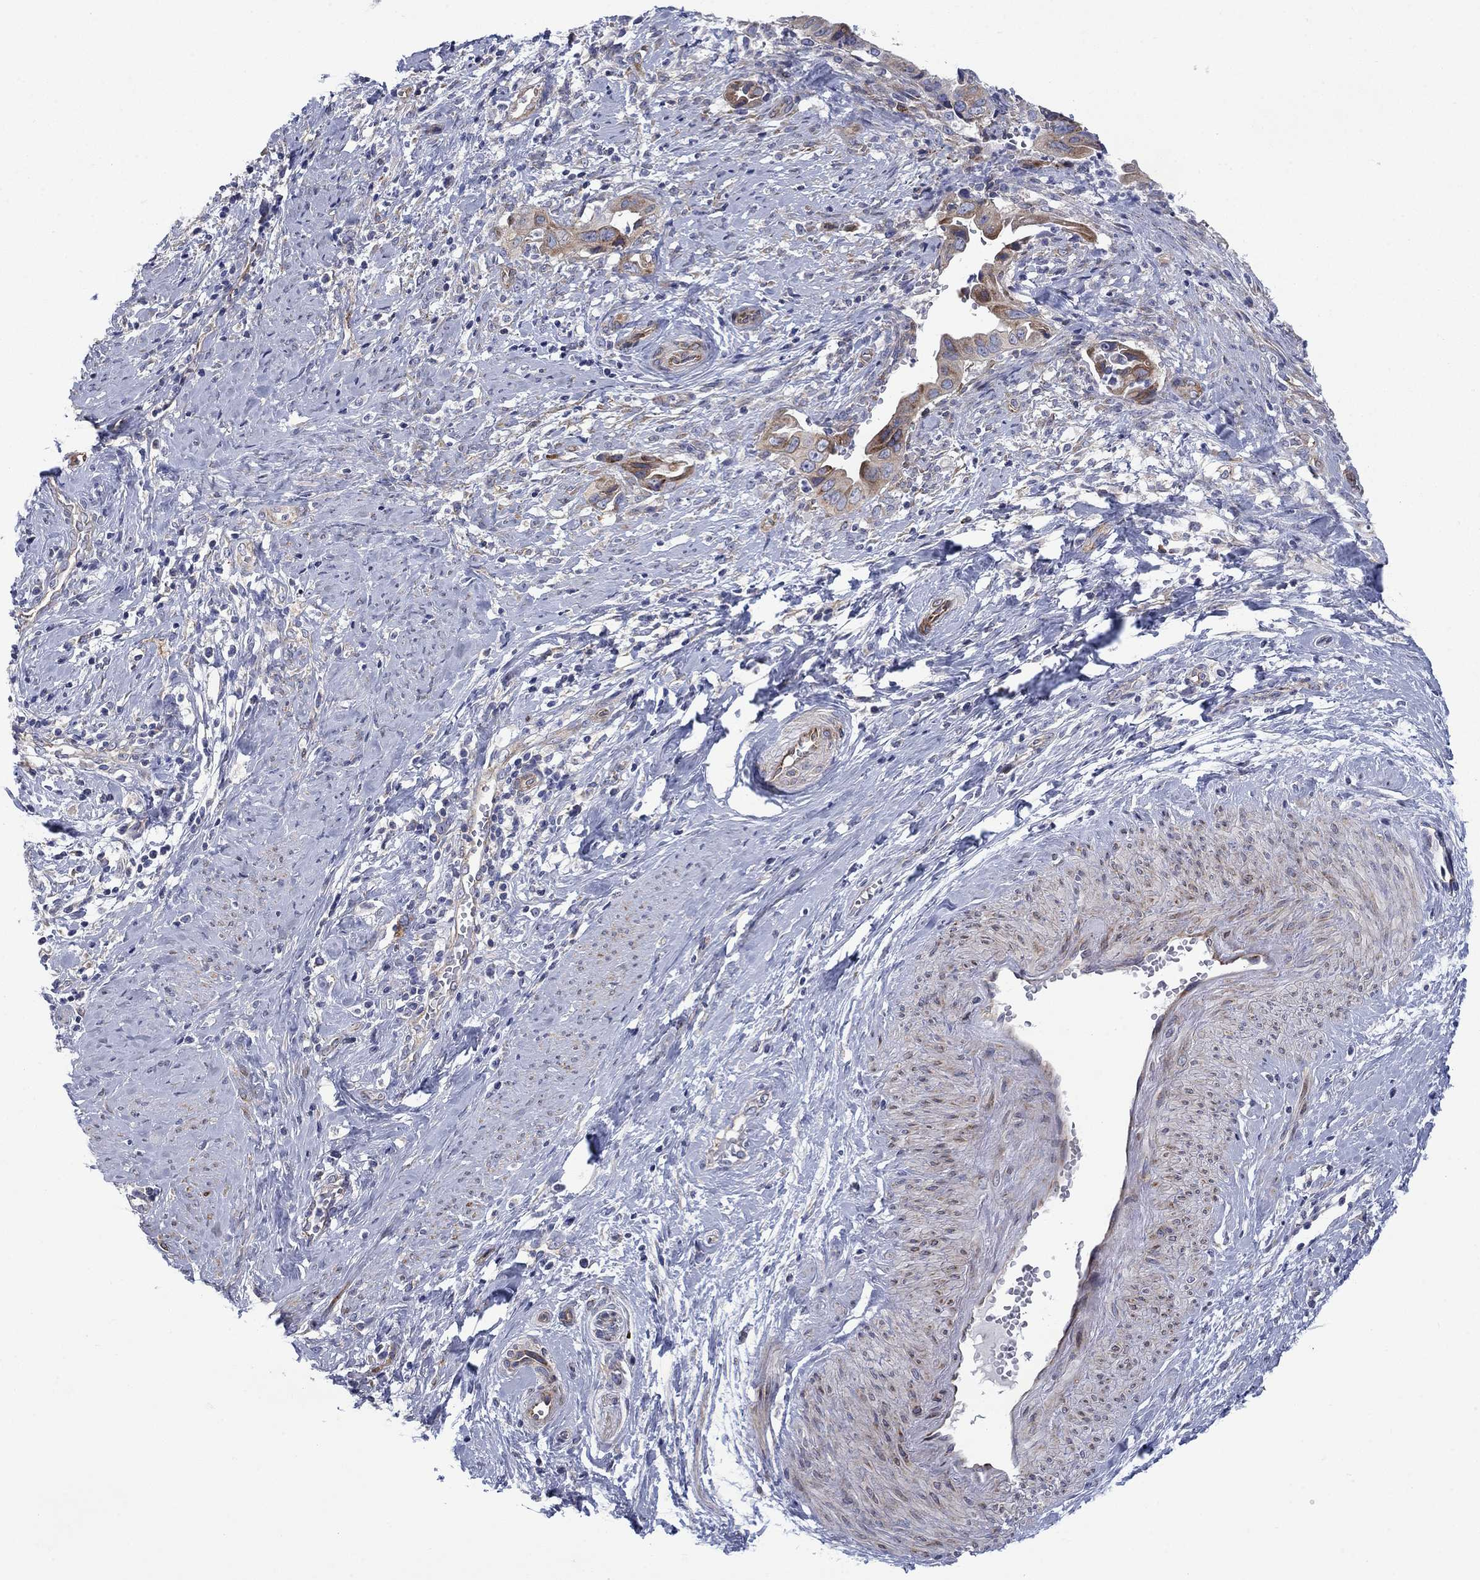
{"staining": {"intensity": "strong", "quantity": "<25%", "location": "cytoplasmic/membranous"}, "tissue": "cervical cancer", "cell_type": "Tumor cells", "image_type": "cancer", "snomed": [{"axis": "morphology", "description": "Adenocarcinoma, NOS"}, {"axis": "topography", "description": "Cervix"}], "caption": "About <25% of tumor cells in human adenocarcinoma (cervical) display strong cytoplasmic/membranous protein staining as visualized by brown immunohistochemical staining.", "gene": "FXR1", "patient": {"sex": "female", "age": 42}}